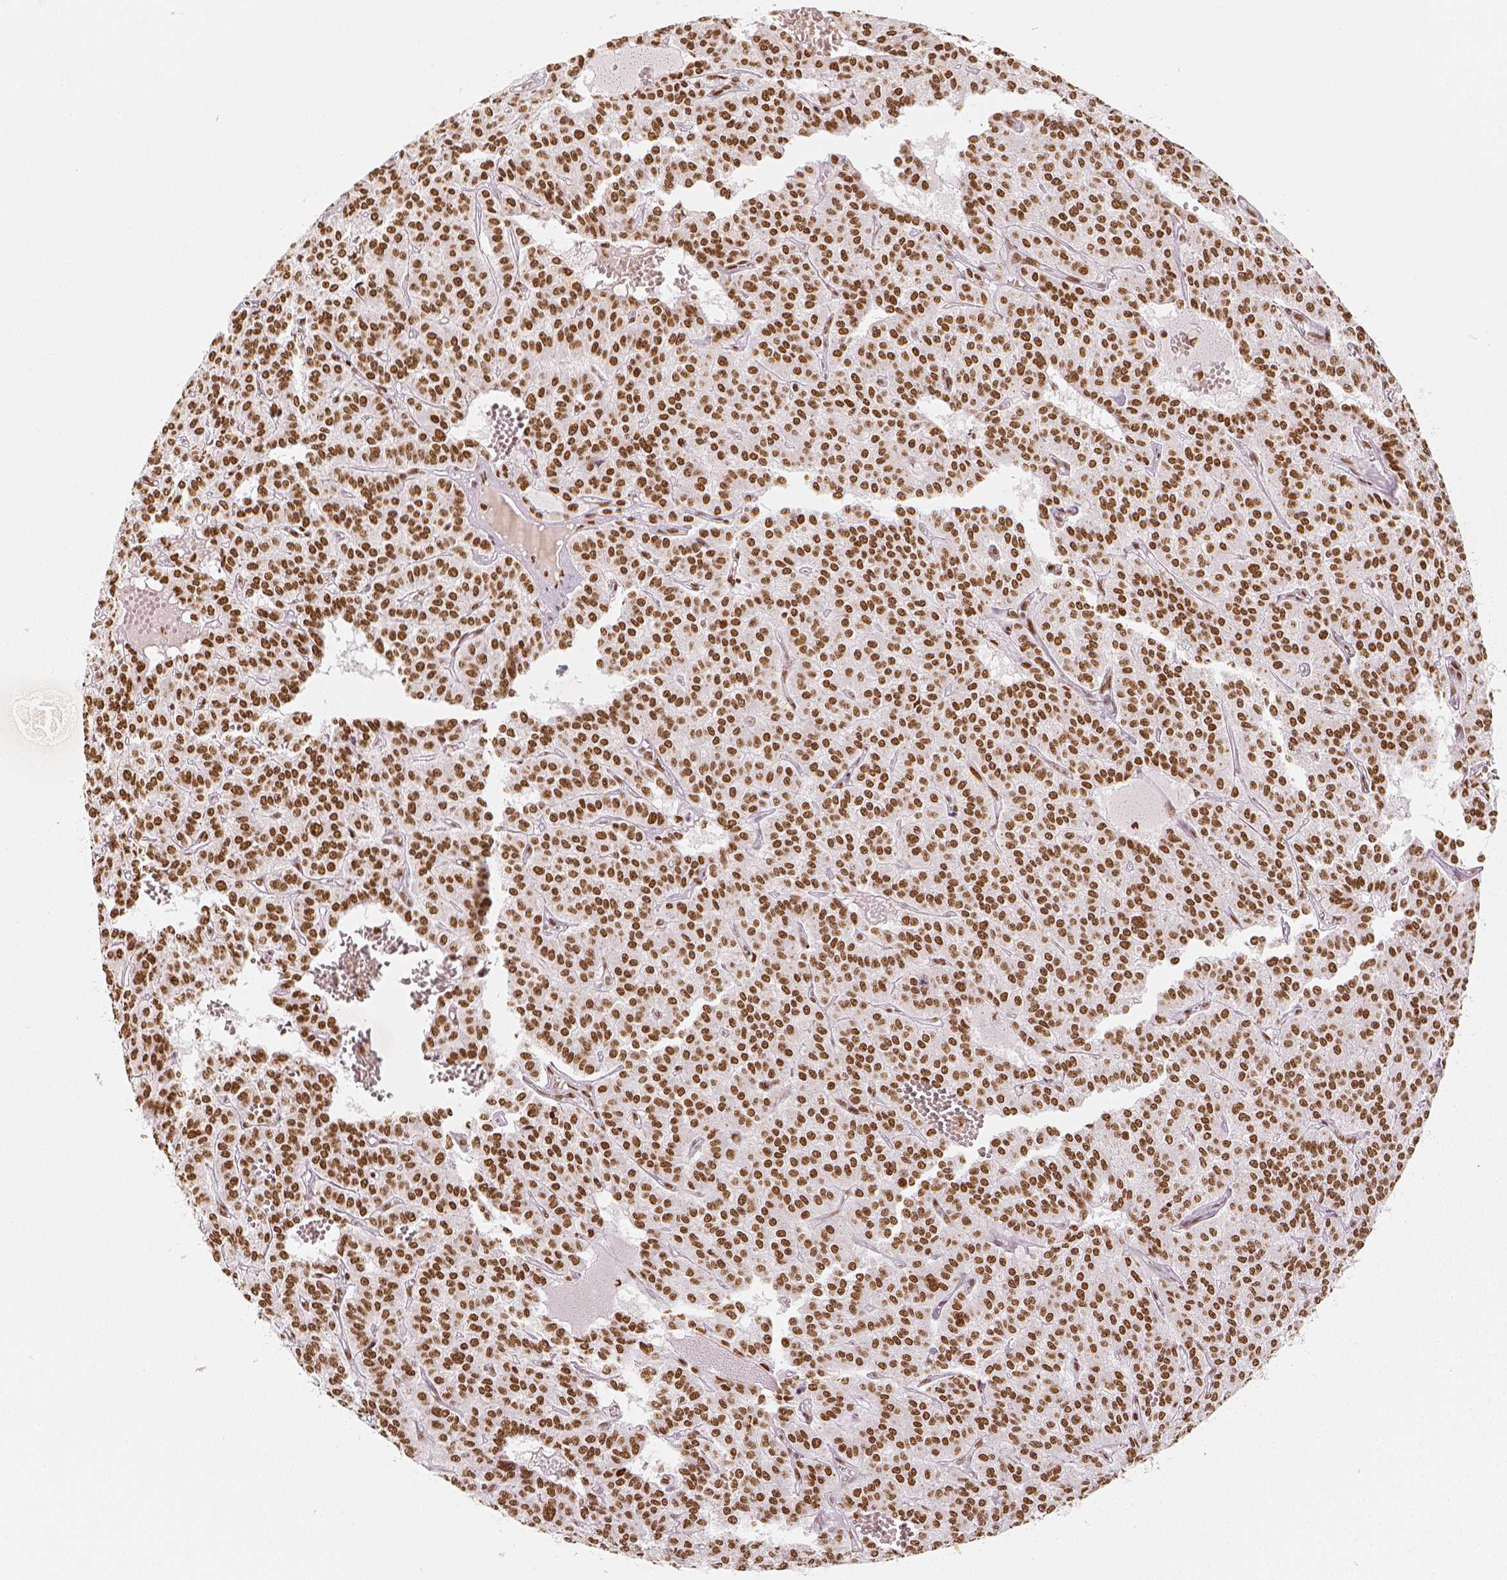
{"staining": {"intensity": "moderate", "quantity": ">75%", "location": "nuclear"}, "tissue": "carcinoid", "cell_type": "Tumor cells", "image_type": "cancer", "snomed": [{"axis": "morphology", "description": "Carcinoid, malignant, NOS"}, {"axis": "topography", "description": "Lung"}], "caption": "A medium amount of moderate nuclear positivity is present in approximately >75% of tumor cells in malignant carcinoid tissue. (IHC, brightfield microscopy, high magnification).", "gene": "KDM5B", "patient": {"sex": "female", "age": 71}}